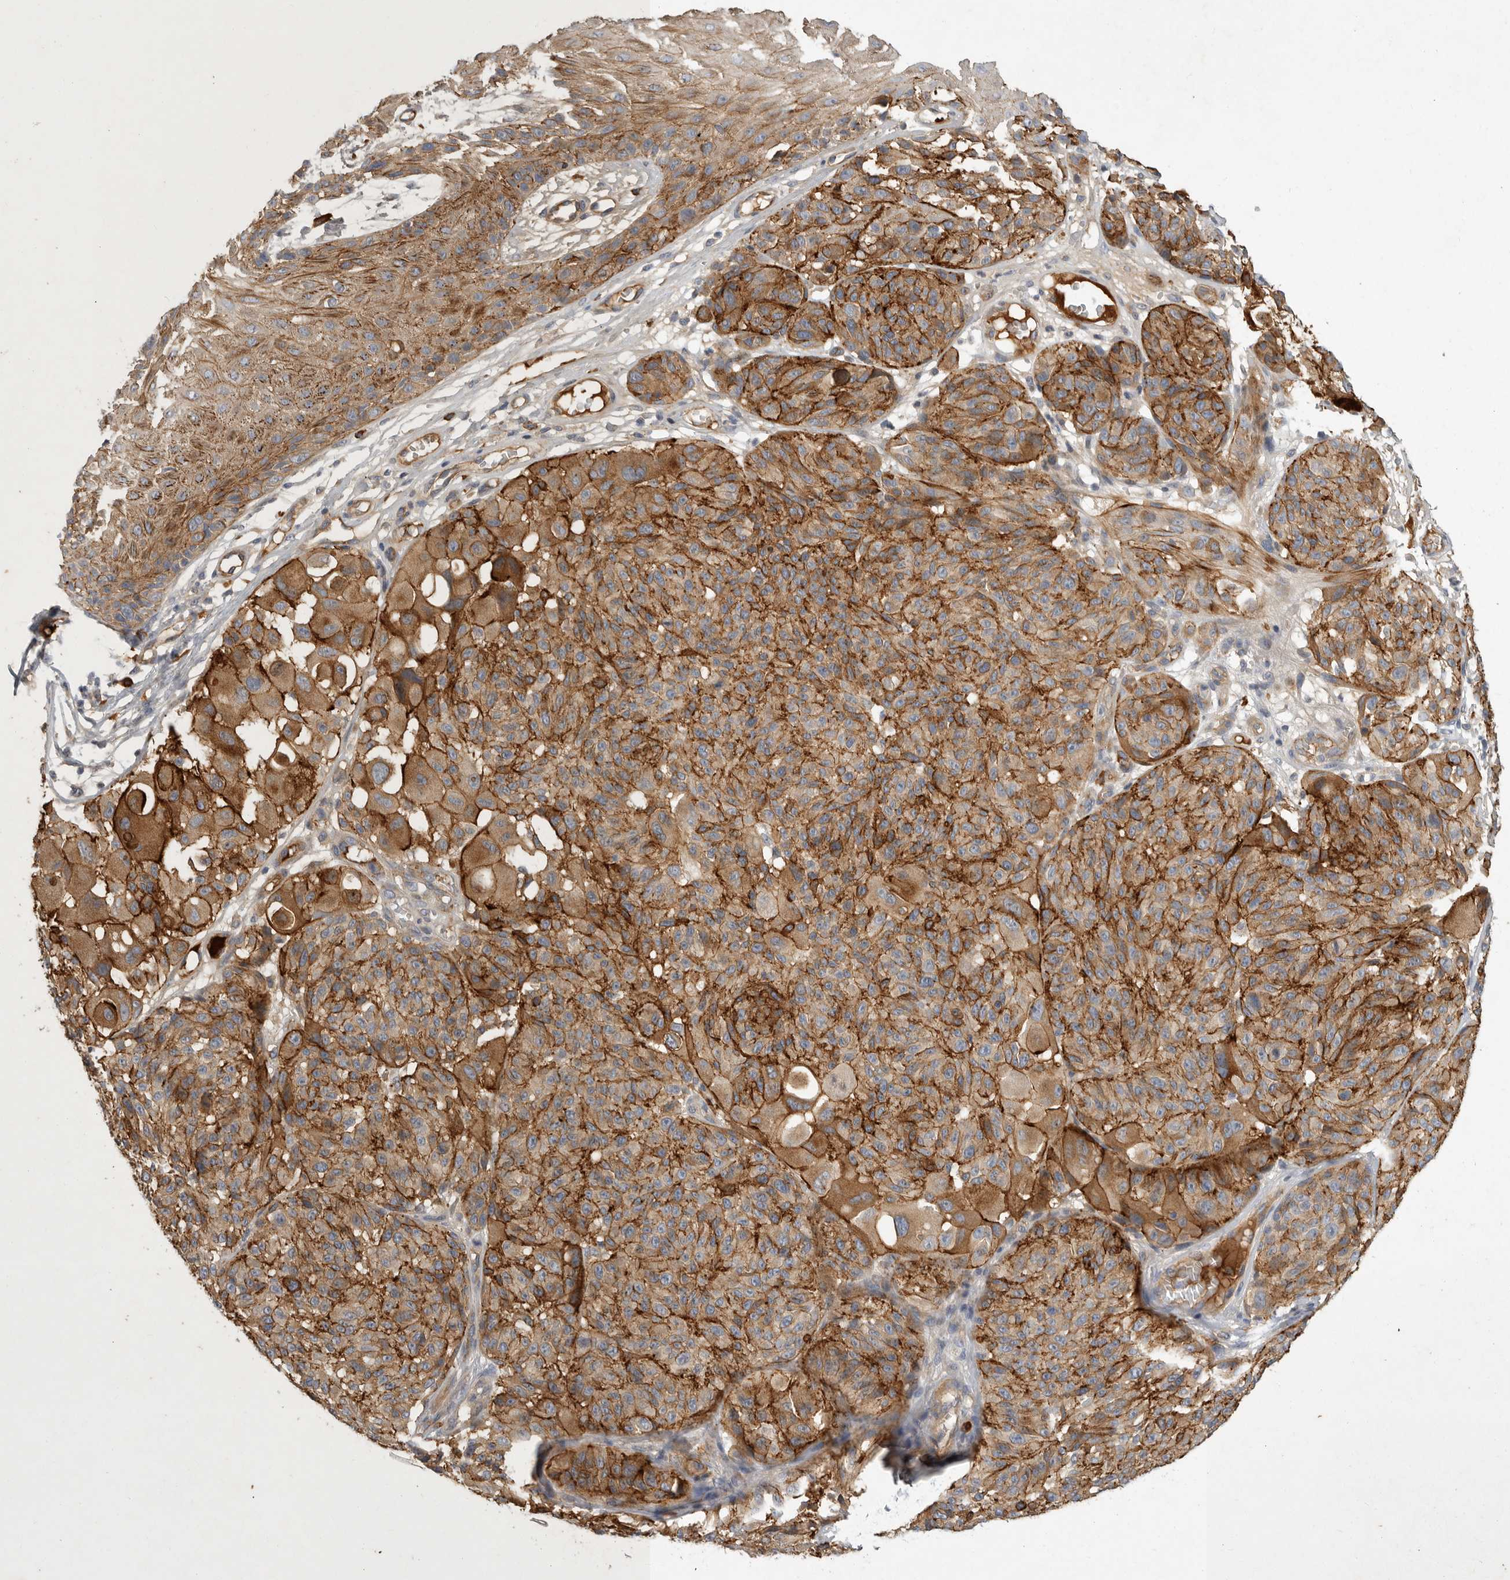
{"staining": {"intensity": "strong", "quantity": ">75%", "location": "cytoplasmic/membranous"}, "tissue": "melanoma", "cell_type": "Tumor cells", "image_type": "cancer", "snomed": [{"axis": "morphology", "description": "Malignant melanoma, NOS"}, {"axis": "topography", "description": "Skin"}], "caption": "Immunohistochemistry micrograph of neoplastic tissue: malignant melanoma stained using immunohistochemistry displays high levels of strong protein expression localized specifically in the cytoplasmic/membranous of tumor cells, appearing as a cytoplasmic/membranous brown color.", "gene": "MLPH", "patient": {"sex": "male", "age": 83}}